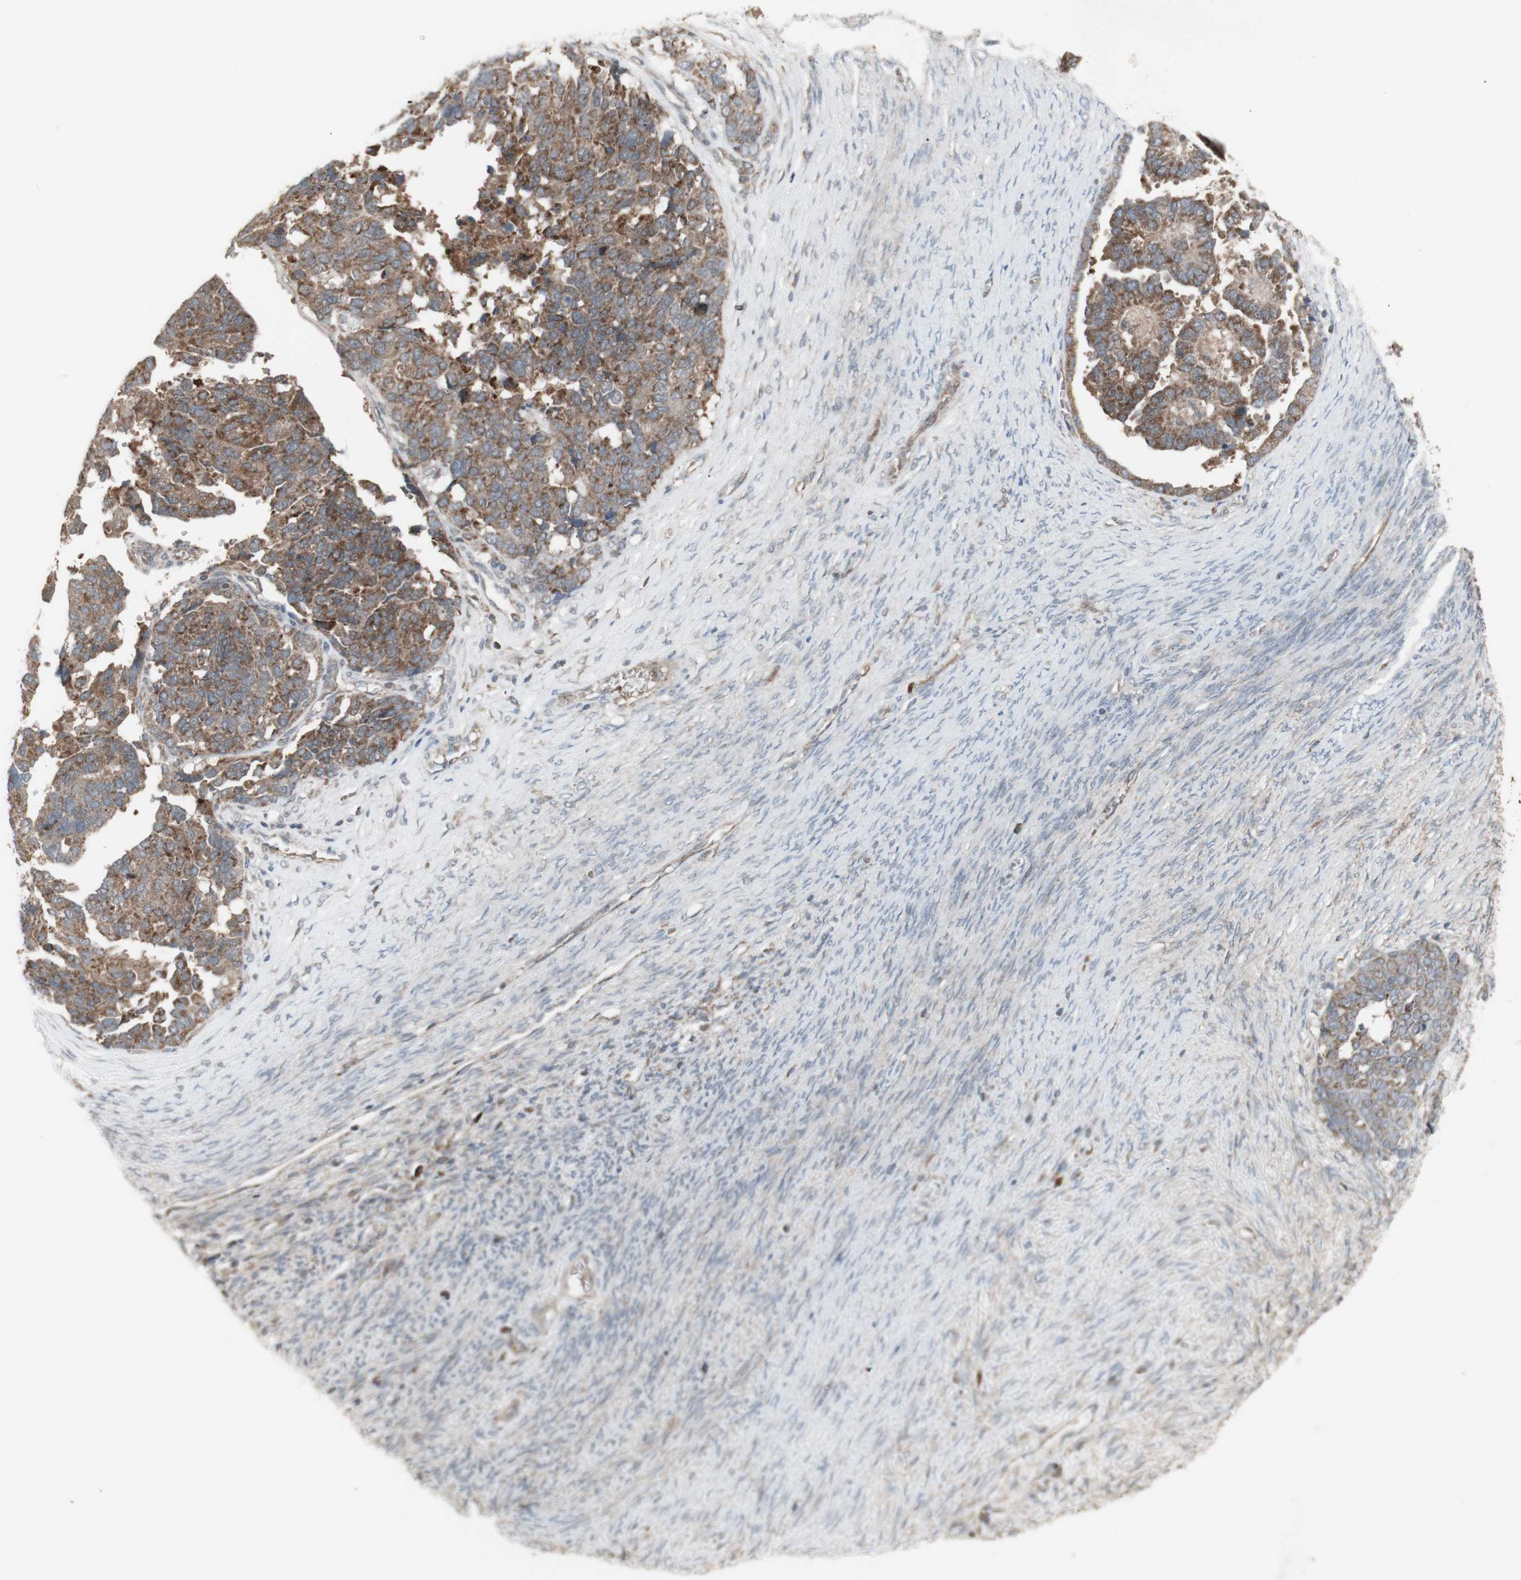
{"staining": {"intensity": "moderate", "quantity": "25%-75%", "location": "cytoplasmic/membranous"}, "tissue": "ovarian cancer", "cell_type": "Tumor cells", "image_type": "cancer", "snomed": [{"axis": "morphology", "description": "Cystadenocarcinoma, serous, NOS"}, {"axis": "topography", "description": "Ovary"}], "caption": "Human ovarian cancer (serous cystadenocarcinoma) stained for a protein (brown) demonstrates moderate cytoplasmic/membranous positive staining in about 25%-75% of tumor cells.", "gene": "SHC1", "patient": {"sex": "female", "age": 44}}